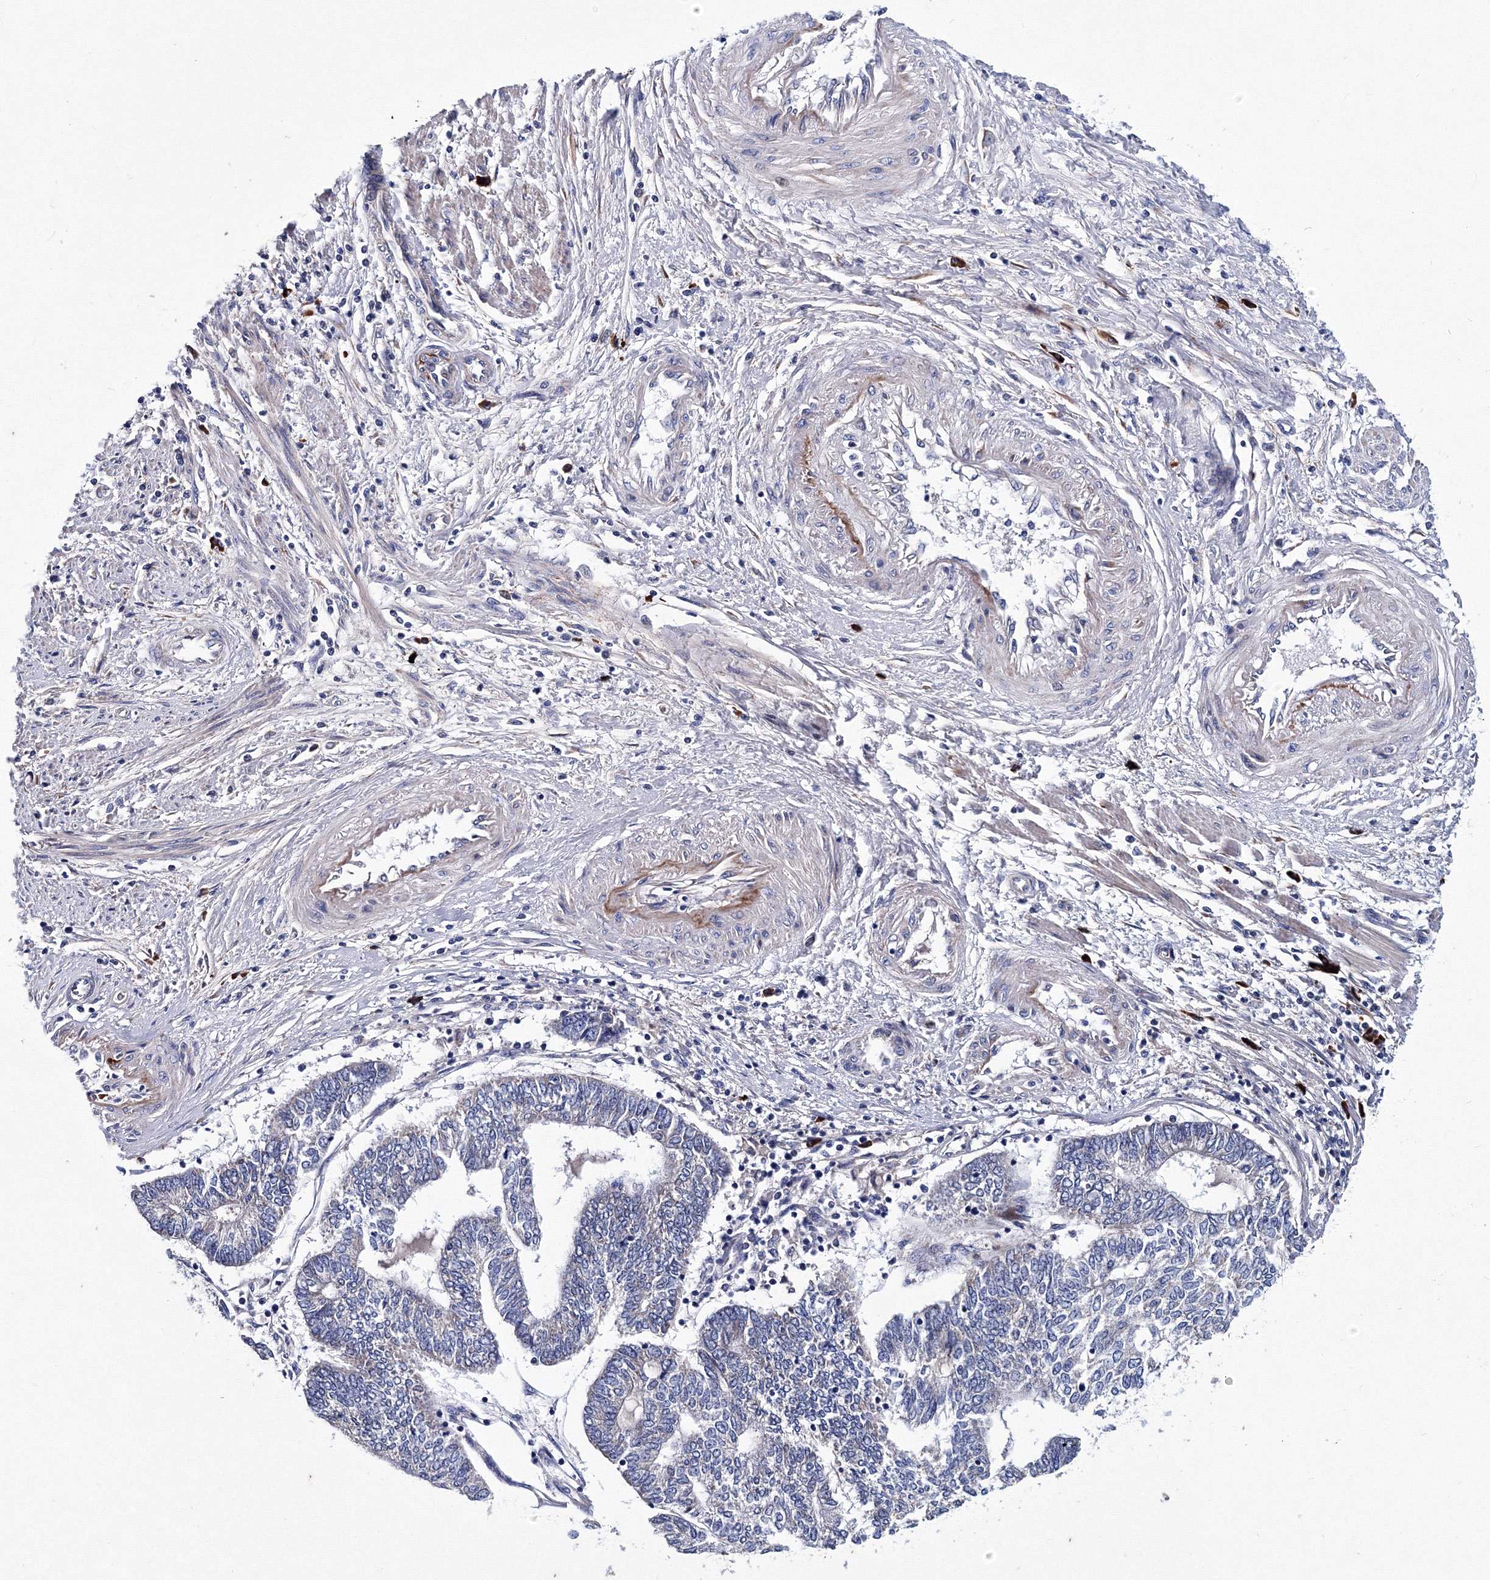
{"staining": {"intensity": "negative", "quantity": "none", "location": "none"}, "tissue": "endometrial cancer", "cell_type": "Tumor cells", "image_type": "cancer", "snomed": [{"axis": "morphology", "description": "Adenocarcinoma, NOS"}, {"axis": "topography", "description": "Uterus"}, {"axis": "topography", "description": "Endometrium"}], "caption": "Immunohistochemistry of adenocarcinoma (endometrial) reveals no staining in tumor cells.", "gene": "TRPM2", "patient": {"sex": "female", "age": 70}}